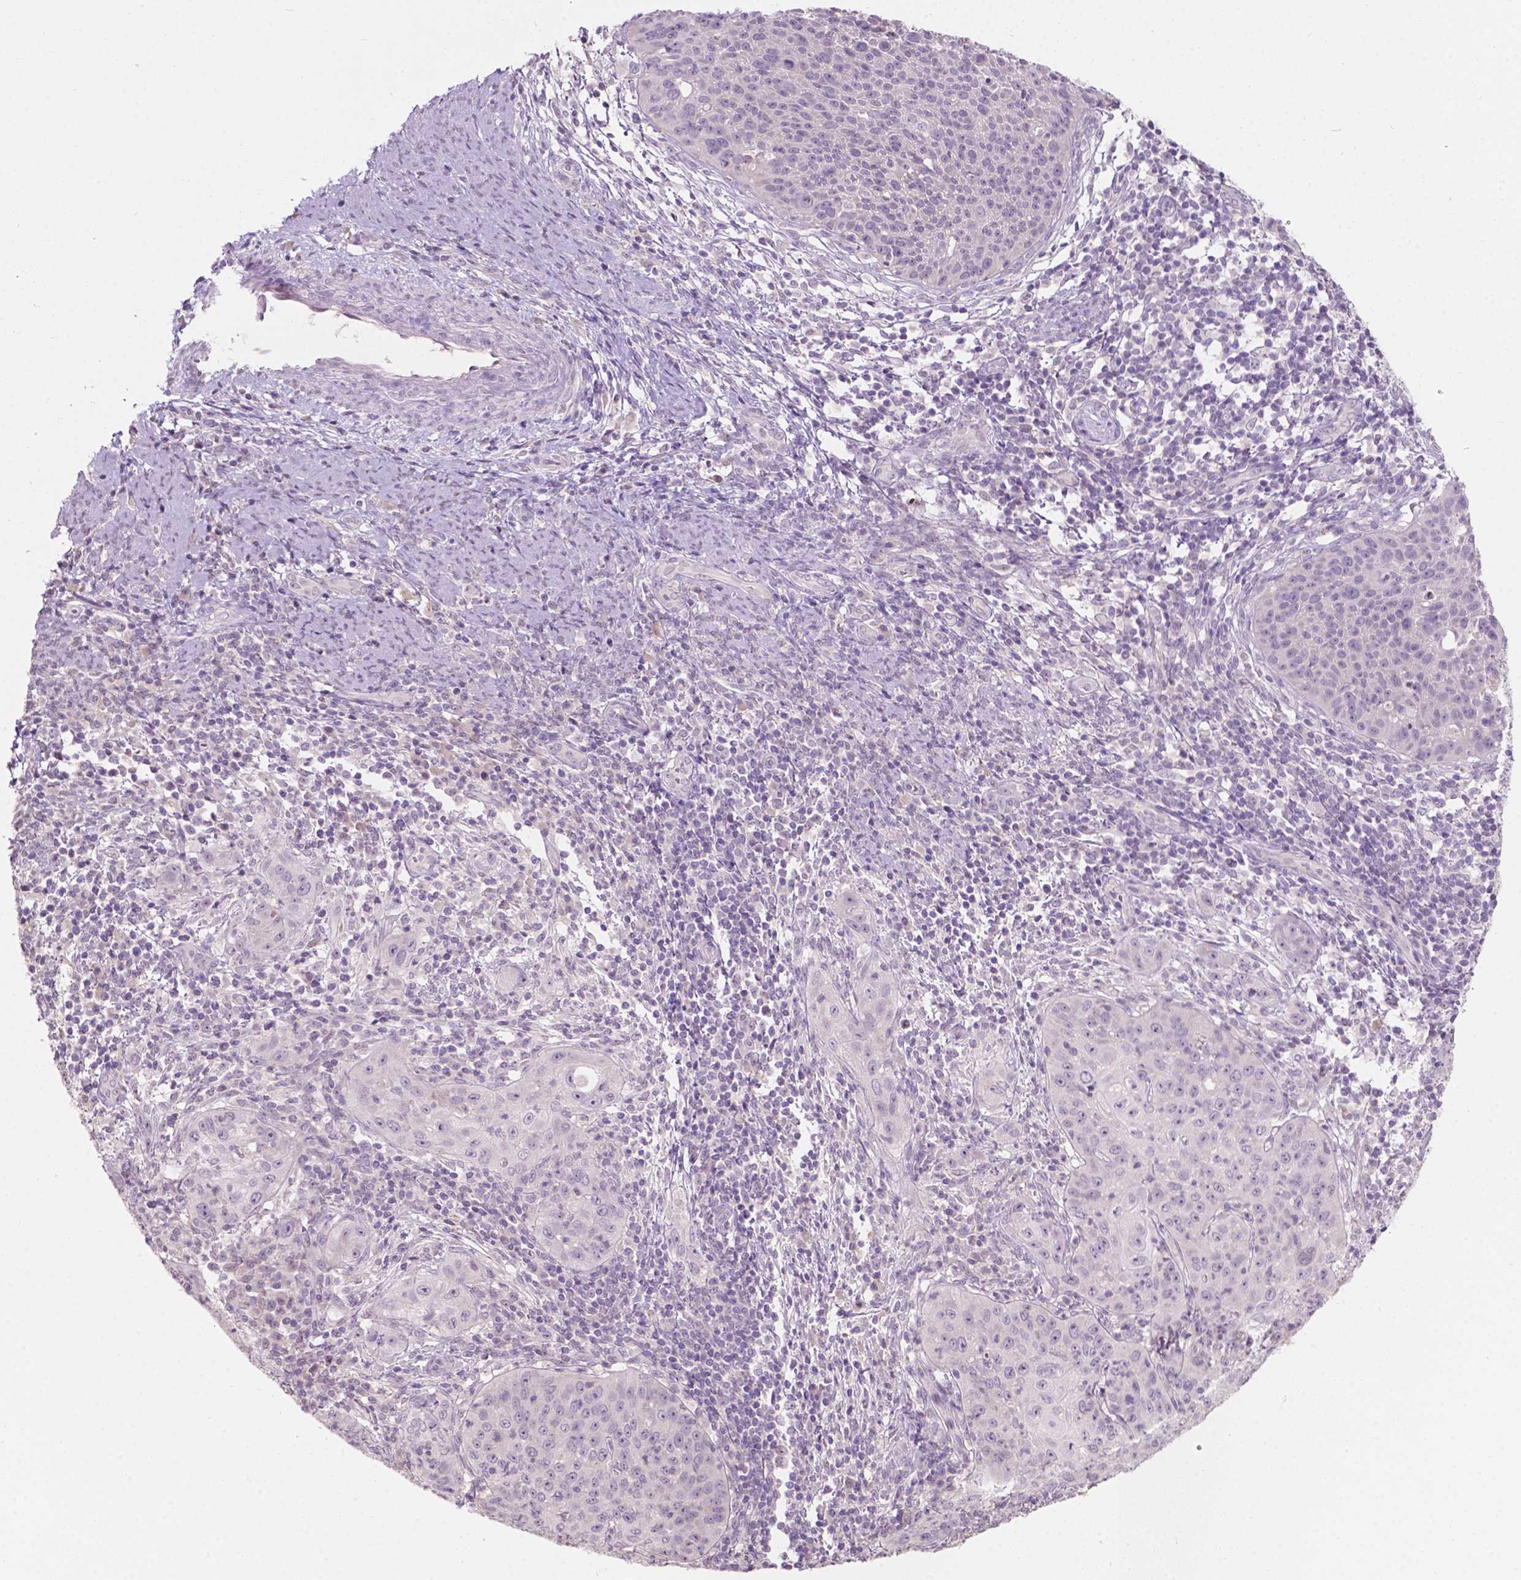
{"staining": {"intensity": "negative", "quantity": "none", "location": "none"}, "tissue": "cervical cancer", "cell_type": "Tumor cells", "image_type": "cancer", "snomed": [{"axis": "morphology", "description": "Squamous cell carcinoma, NOS"}, {"axis": "topography", "description": "Cervix"}], "caption": "Immunohistochemical staining of human cervical cancer displays no significant staining in tumor cells.", "gene": "TM6SF2", "patient": {"sex": "female", "age": 30}}